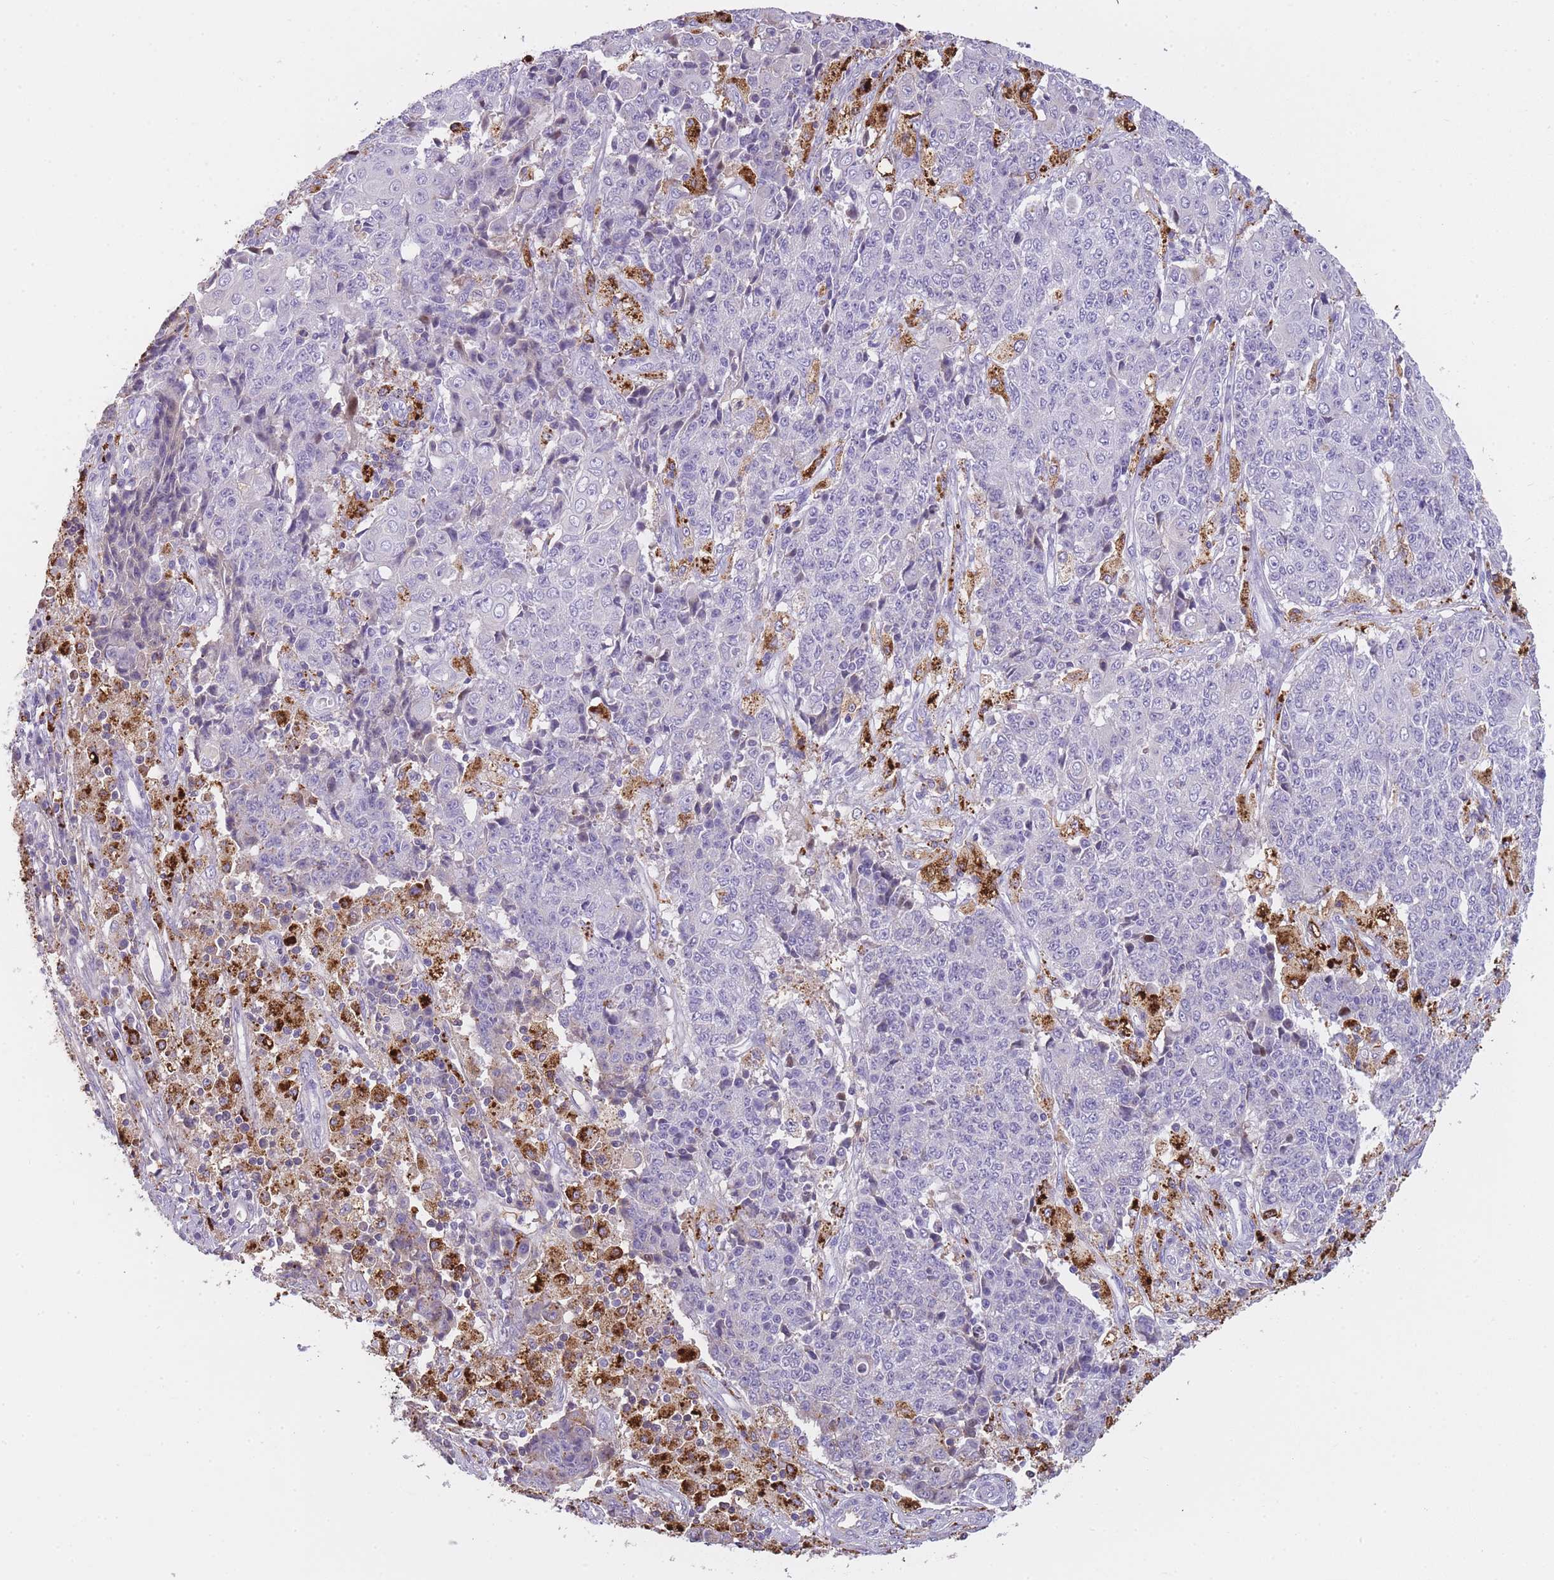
{"staining": {"intensity": "negative", "quantity": "none", "location": "none"}, "tissue": "ovarian cancer", "cell_type": "Tumor cells", "image_type": "cancer", "snomed": [{"axis": "morphology", "description": "Carcinoma, endometroid"}, {"axis": "topography", "description": "Ovary"}], "caption": "Human endometroid carcinoma (ovarian) stained for a protein using immunohistochemistry exhibits no expression in tumor cells.", "gene": "GNAT1", "patient": {"sex": "female", "age": 42}}